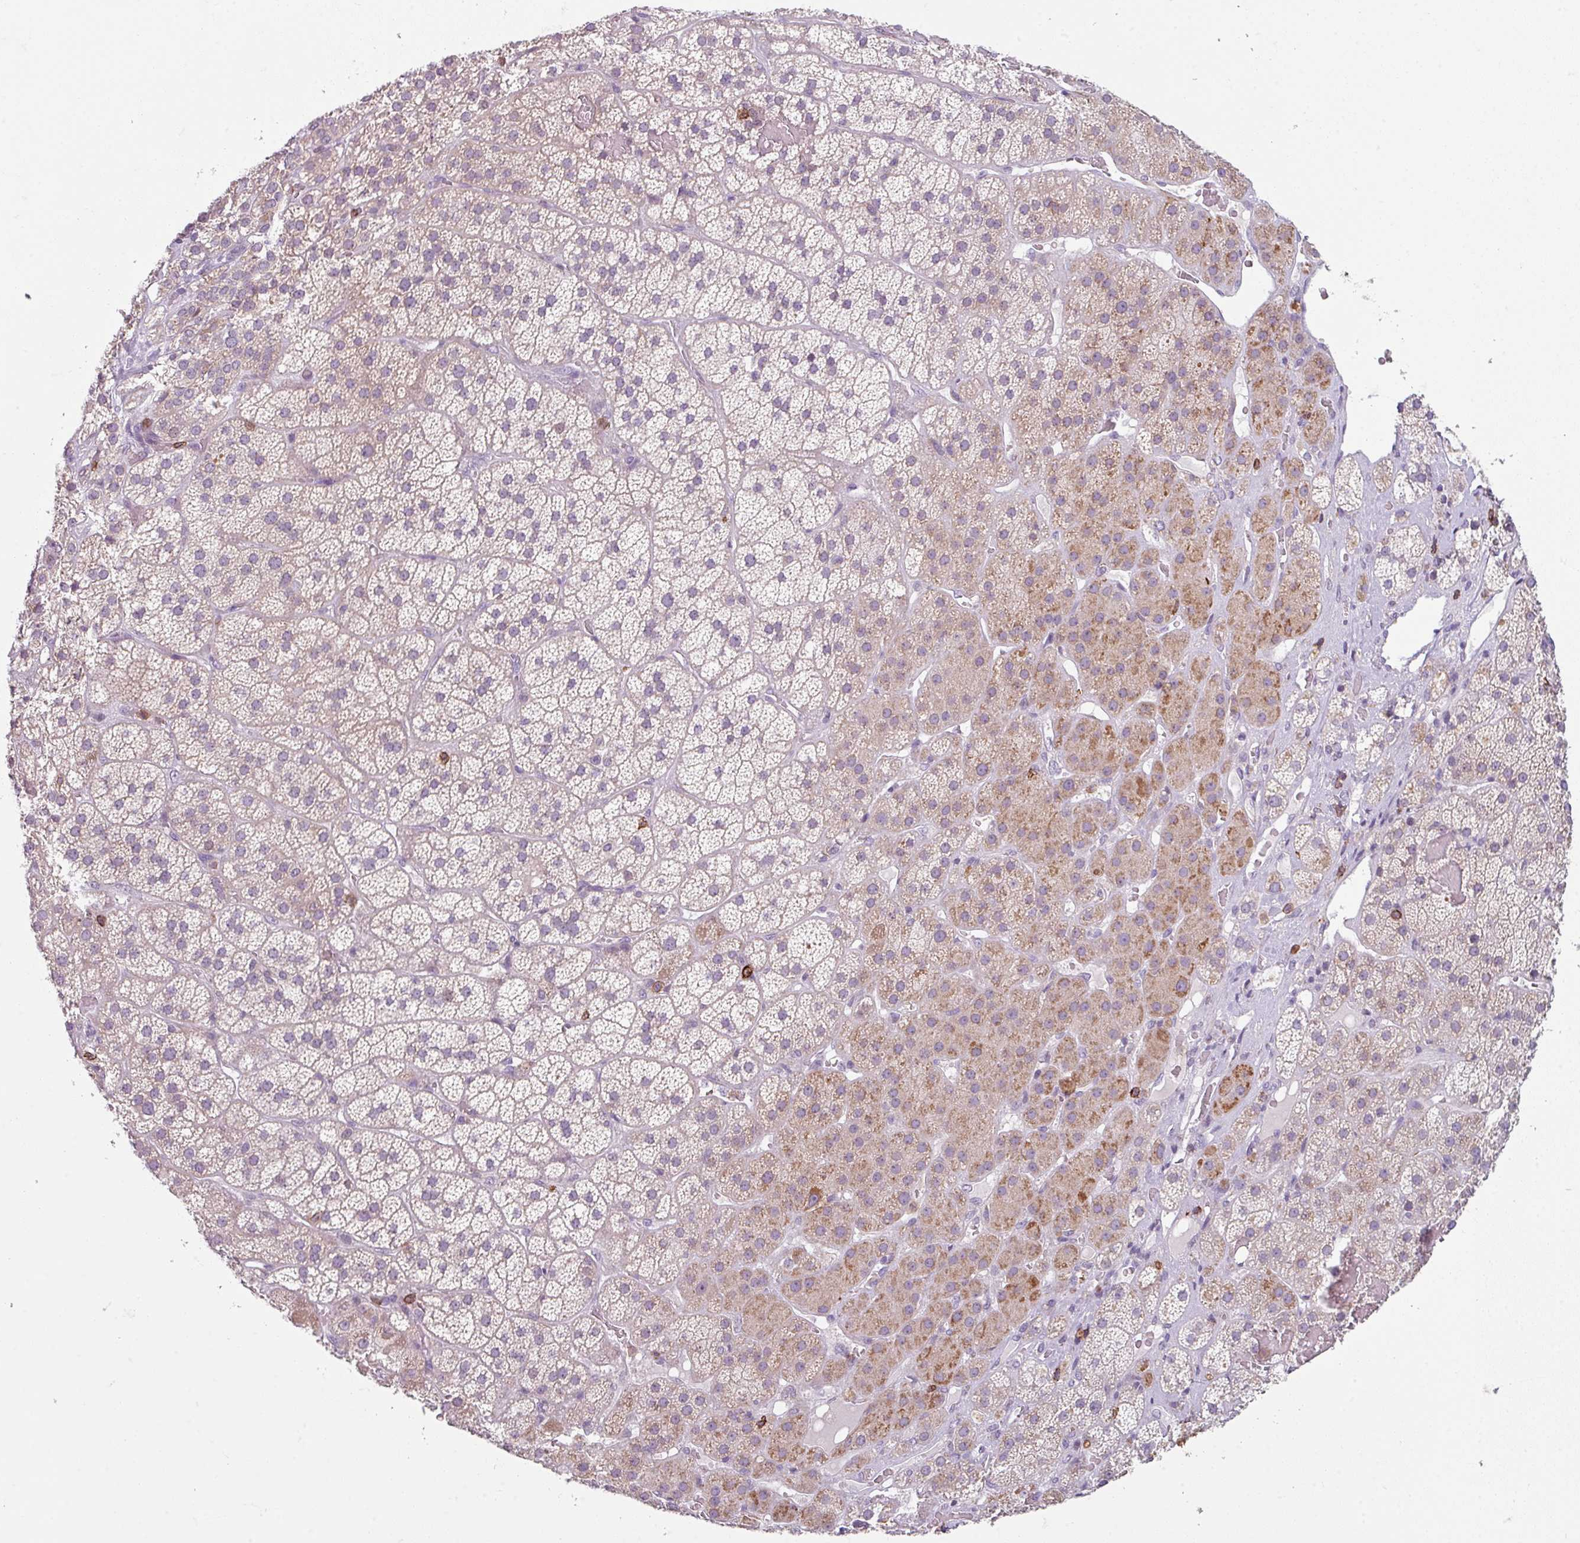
{"staining": {"intensity": "moderate", "quantity": "25%-75%", "location": "cytoplasmic/membranous"}, "tissue": "adrenal gland", "cell_type": "Glandular cells", "image_type": "normal", "snomed": [{"axis": "morphology", "description": "Normal tissue, NOS"}, {"axis": "topography", "description": "Adrenal gland"}], "caption": "The photomicrograph reveals staining of unremarkable adrenal gland, revealing moderate cytoplasmic/membranous protein expression (brown color) within glandular cells.", "gene": "NEDD9", "patient": {"sex": "male", "age": 57}}